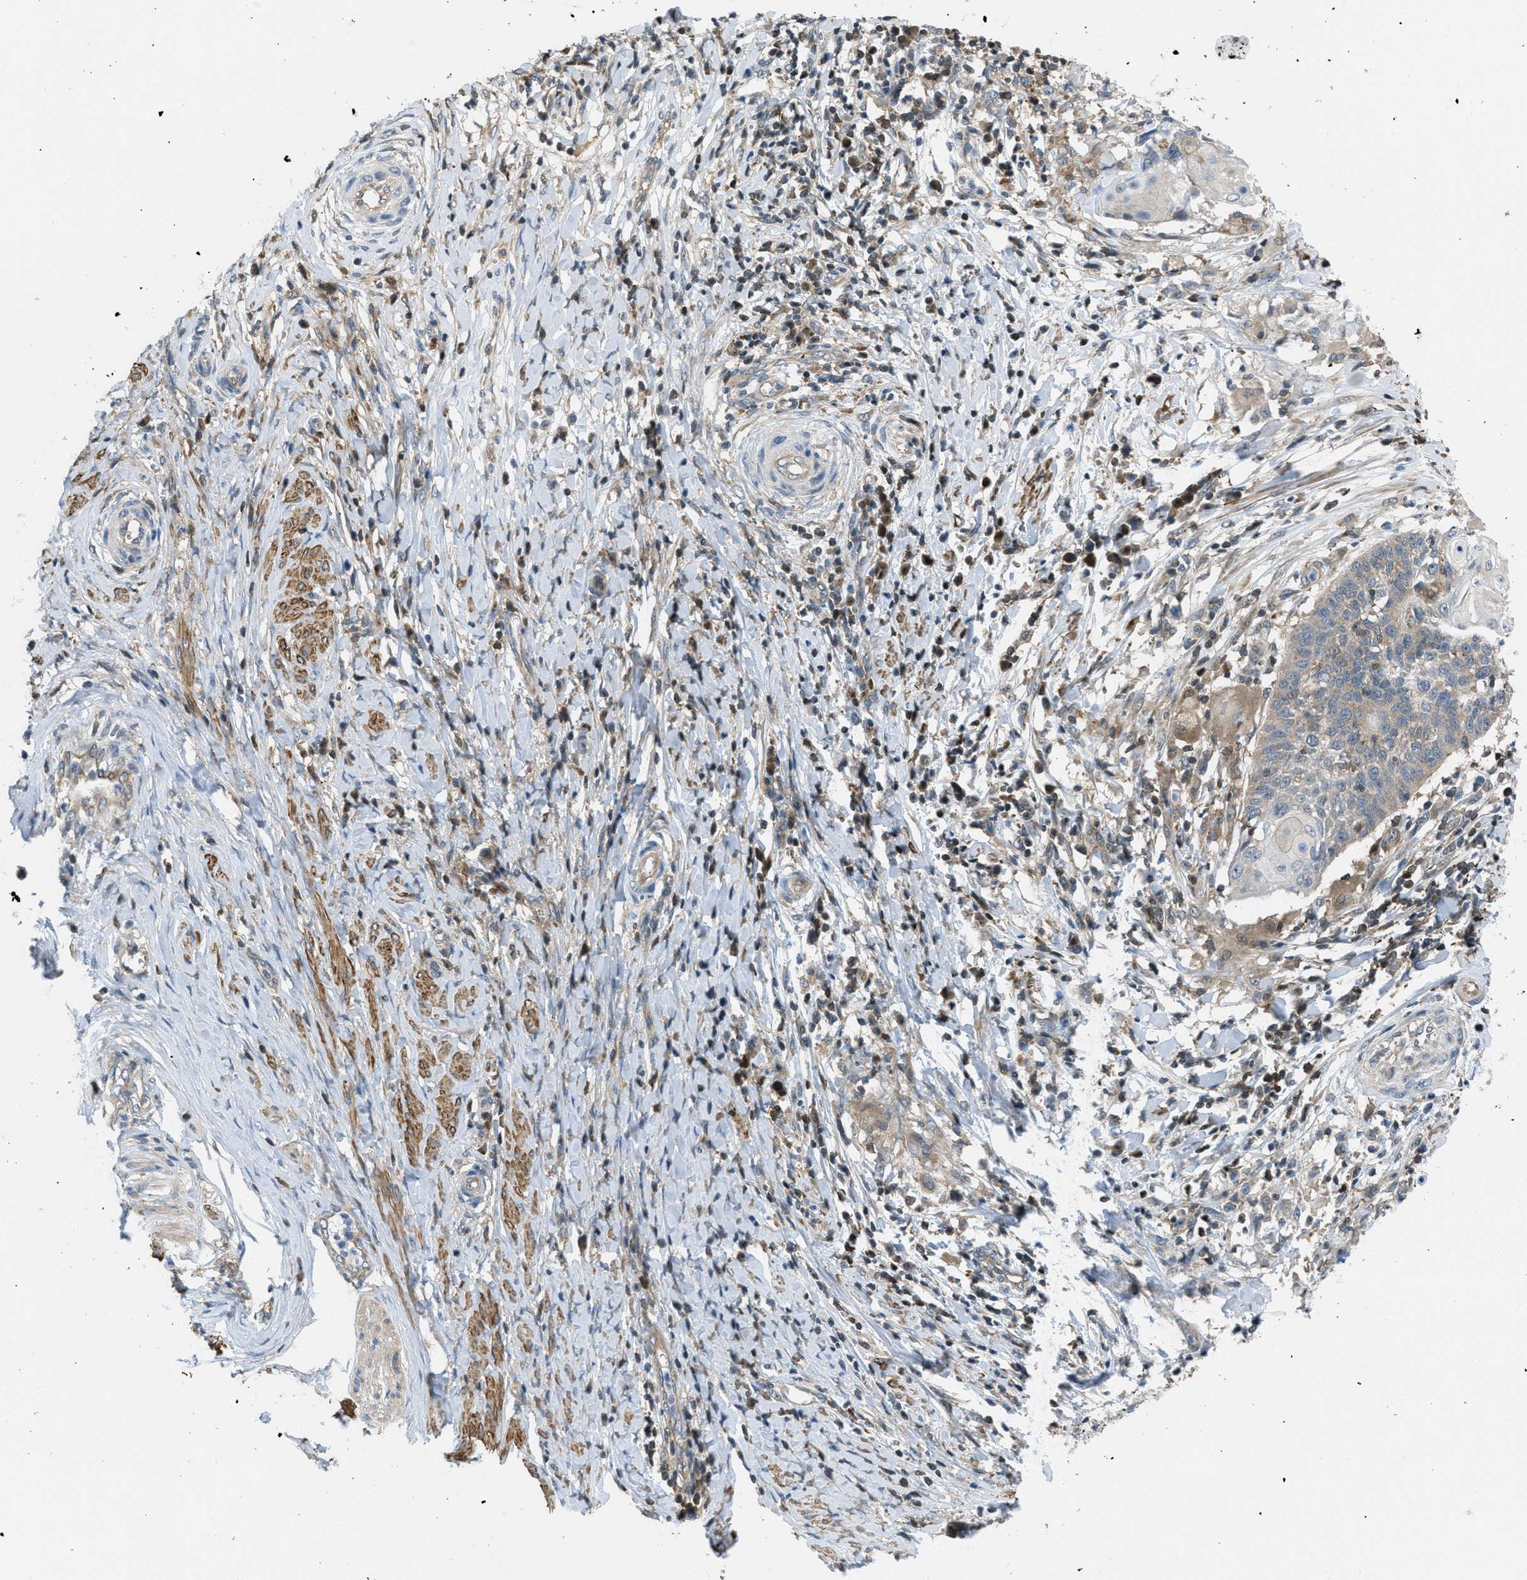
{"staining": {"intensity": "moderate", "quantity": "<25%", "location": "cytoplasmic/membranous"}, "tissue": "cervical cancer", "cell_type": "Tumor cells", "image_type": "cancer", "snomed": [{"axis": "morphology", "description": "Squamous cell carcinoma, NOS"}, {"axis": "topography", "description": "Cervix"}], "caption": "Immunohistochemical staining of human cervical cancer (squamous cell carcinoma) exhibits moderate cytoplasmic/membranous protein positivity in about <25% of tumor cells. (brown staining indicates protein expression, while blue staining denotes nuclei).", "gene": "PIP5K1C", "patient": {"sex": "female", "age": 39}}